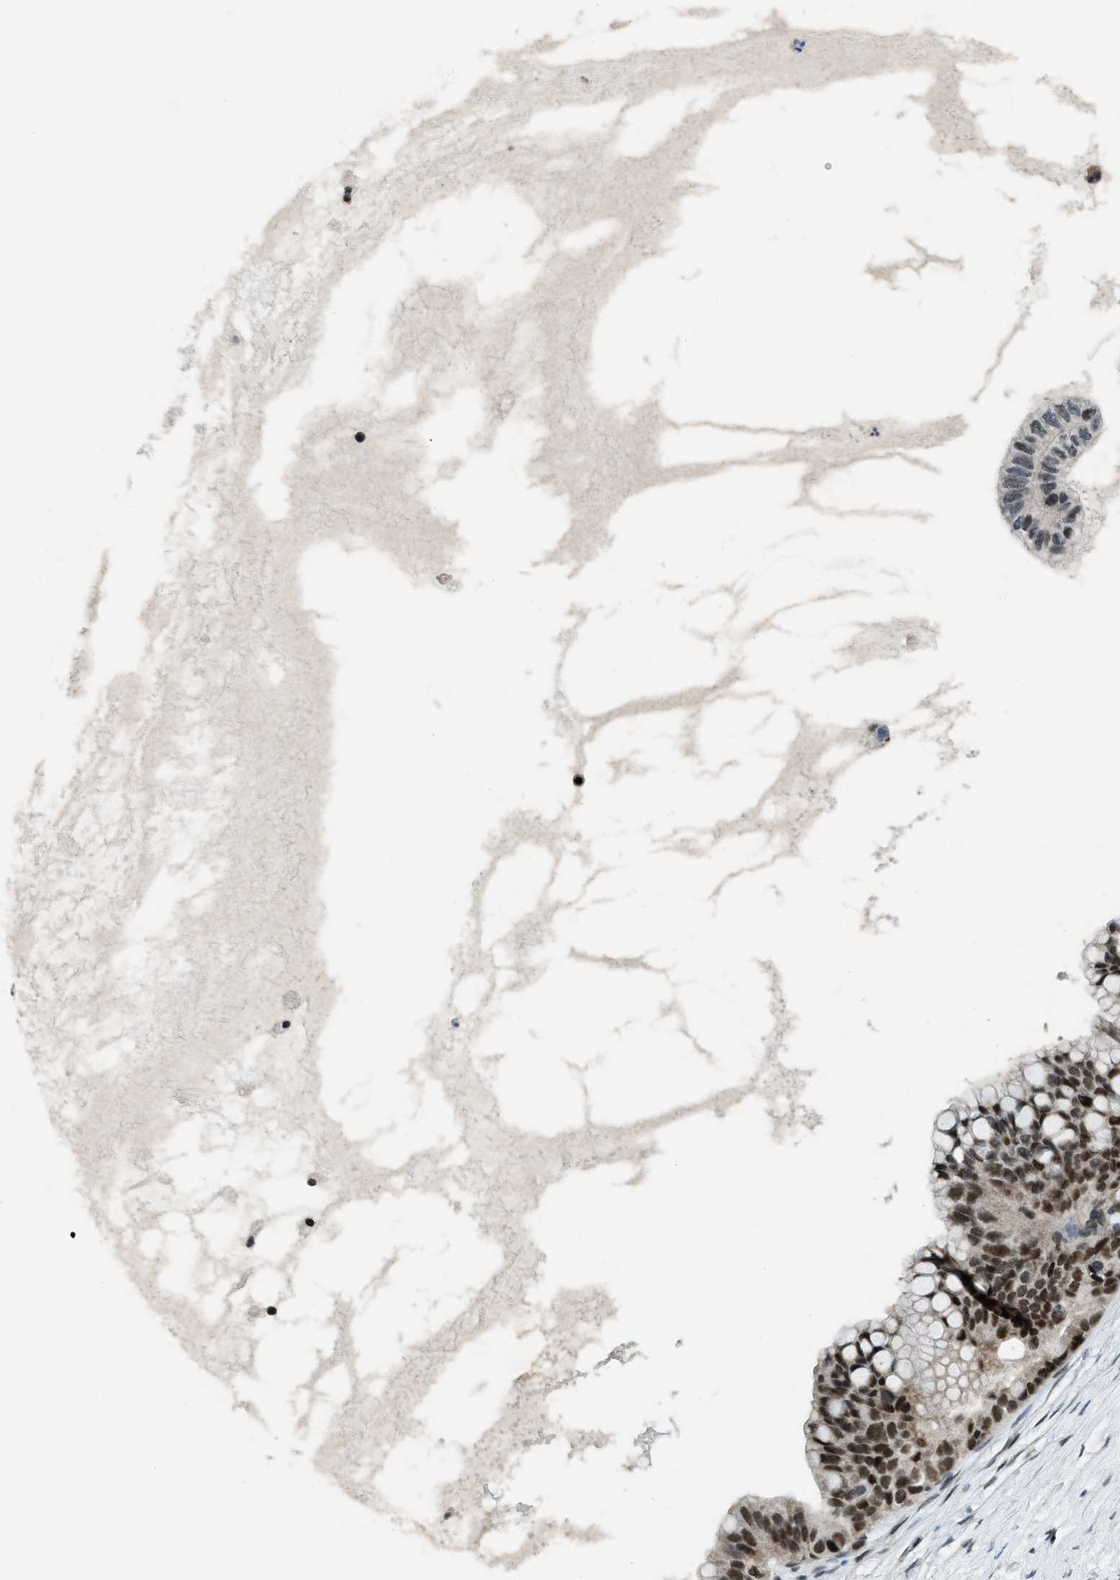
{"staining": {"intensity": "strong", "quantity": ">75%", "location": "nuclear"}, "tissue": "ovarian cancer", "cell_type": "Tumor cells", "image_type": "cancer", "snomed": [{"axis": "morphology", "description": "Cystadenocarcinoma, mucinous, NOS"}, {"axis": "topography", "description": "Ovary"}], "caption": "Ovarian cancer was stained to show a protein in brown. There is high levels of strong nuclear staining in approximately >75% of tumor cells.", "gene": "KLF6", "patient": {"sex": "female", "age": 80}}